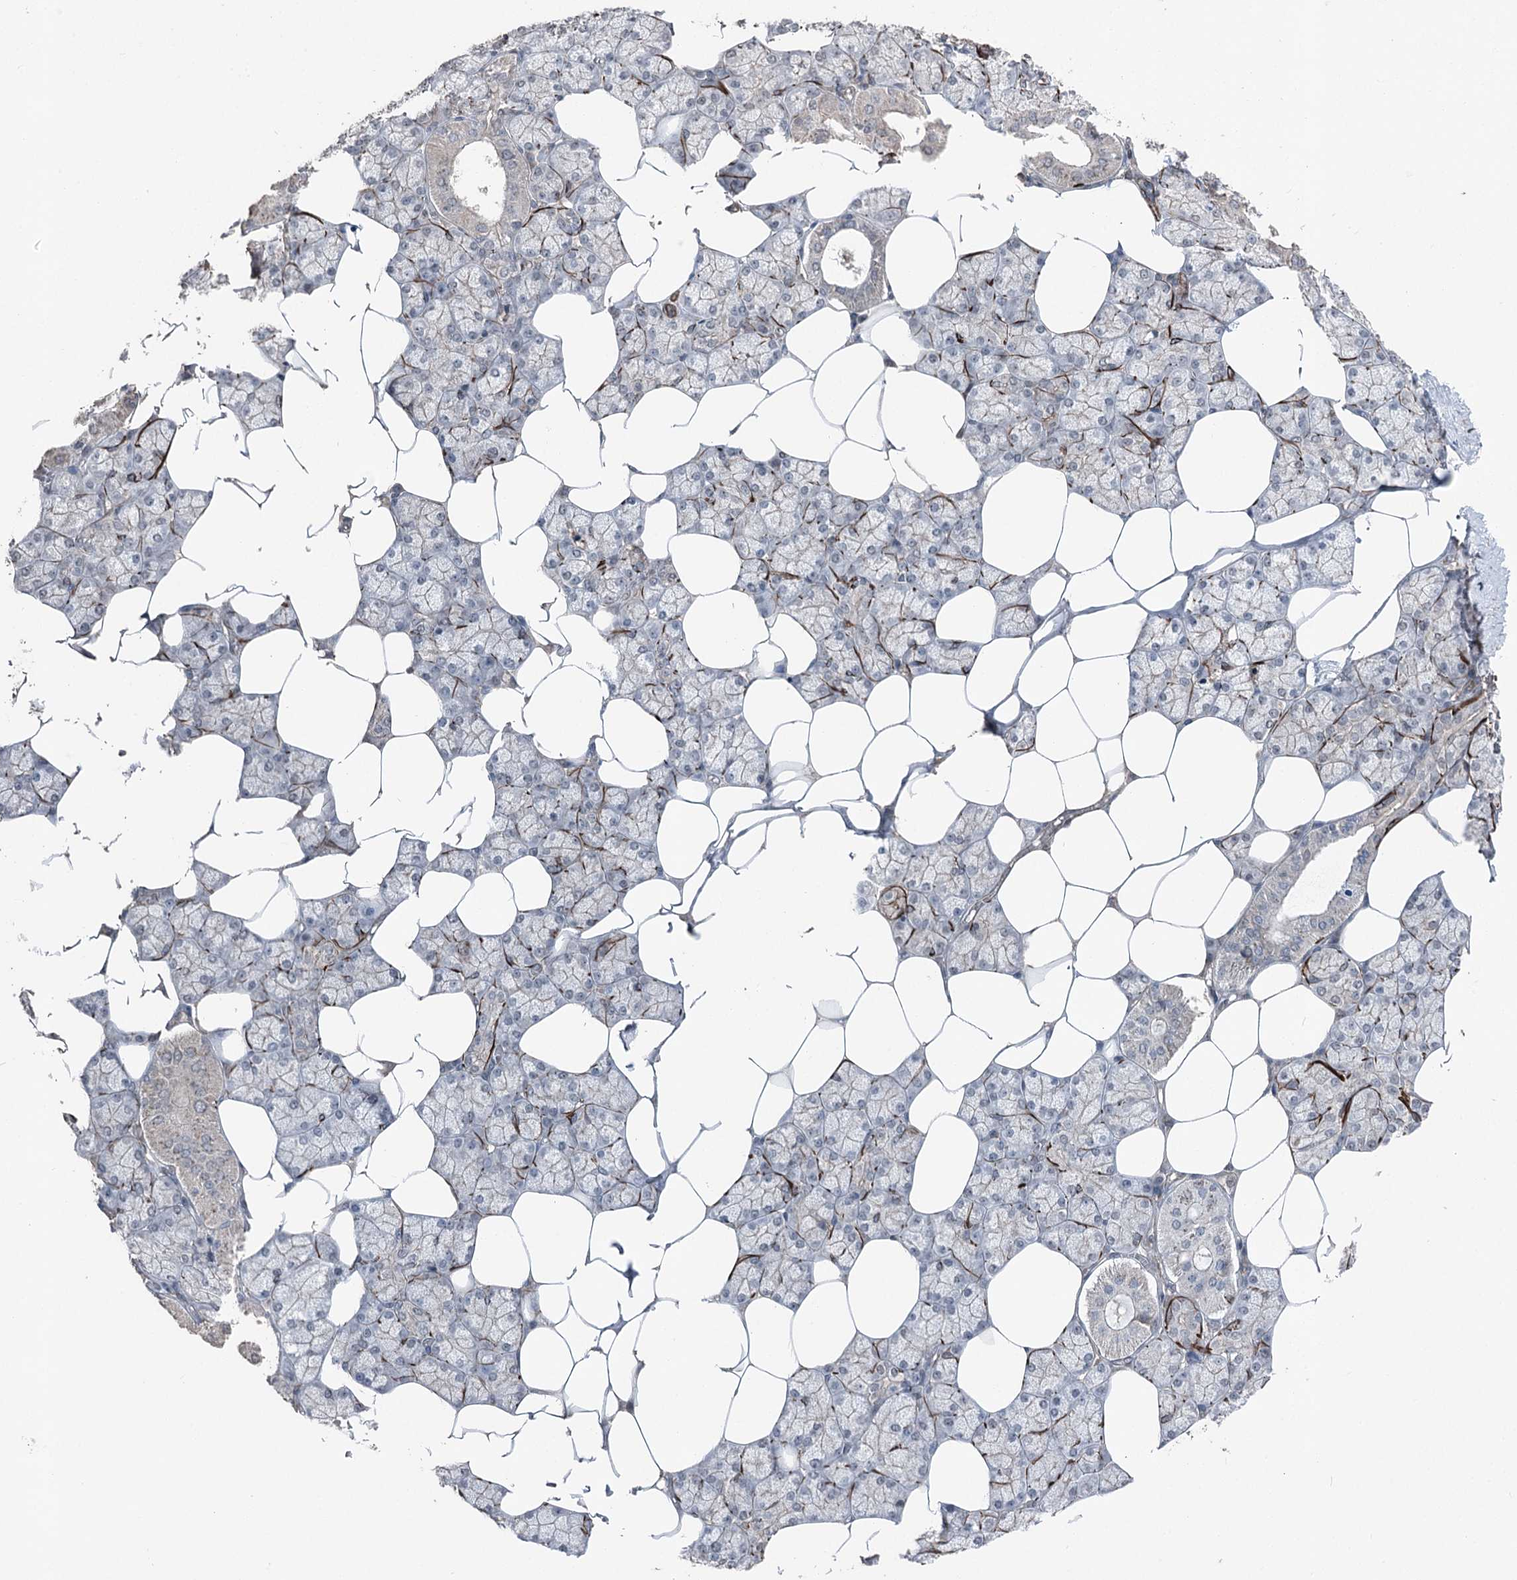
{"staining": {"intensity": "weak", "quantity": "<25%", "location": "cytoplasmic/membranous"}, "tissue": "salivary gland", "cell_type": "Glandular cells", "image_type": "normal", "snomed": [{"axis": "morphology", "description": "Normal tissue, NOS"}, {"axis": "topography", "description": "Salivary gland"}], "caption": "An immunohistochemistry histopathology image of unremarkable salivary gland is shown. There is no staining in glandular cells of salivary gland. Brightfield microscopy of immunohistochemistry stained with DAB (3,3'-diaminobenzidine) (brown) and hematoxylin (blue), captured at high magnification.", "gene": "CCDC82", "patient": {"sex": "male", "age": 62}}